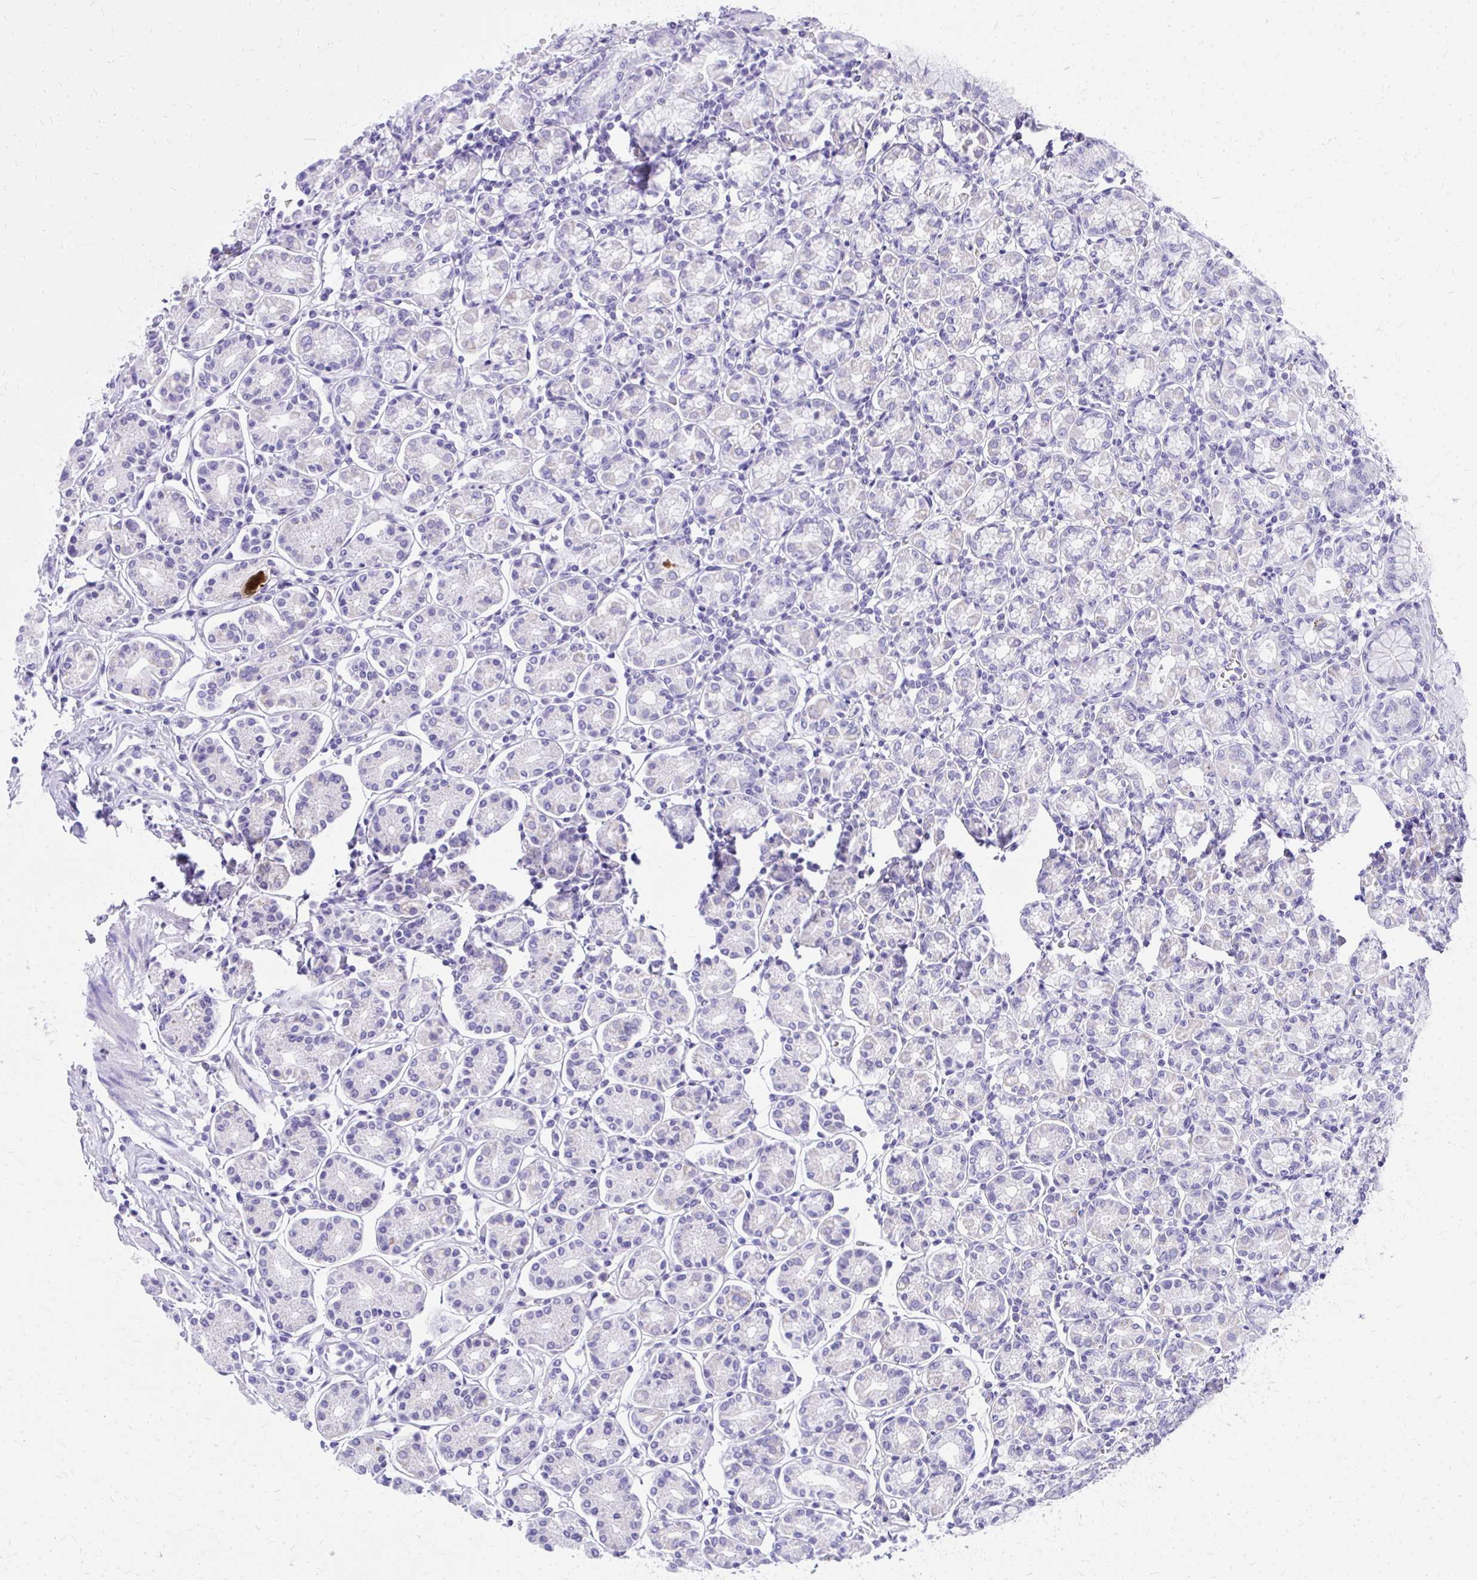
{"staining": {"intensity": "moderate", "quantity": "25%-75%", "location": "cytoplasmic/membranous"}, "tissue": "stomach", "cell_type": "Glandular cells", "image_type": "normal", "snomed": [{"axis": "morphology", "description": "Normal tissue, NOS"}, {"axis": "topography", "description": "Stomach"}], "caption": "High-magnification brightfield microscopy of benign stomach stained with DAB (brown) and counterstained with hematoxylin (blue). glandular cells exhibit moderate cytoplasmic/membranous positivity is appreciated in about25%-75% of cells. The staining is performed using DAB (3,3'-diaminobenzidine) brown chromogen to label protein expression. The nuclei are counter-stained blue using hematoxylin.", "gene": "BCL6B", "patient": {"sex": "female", "age": 62}}